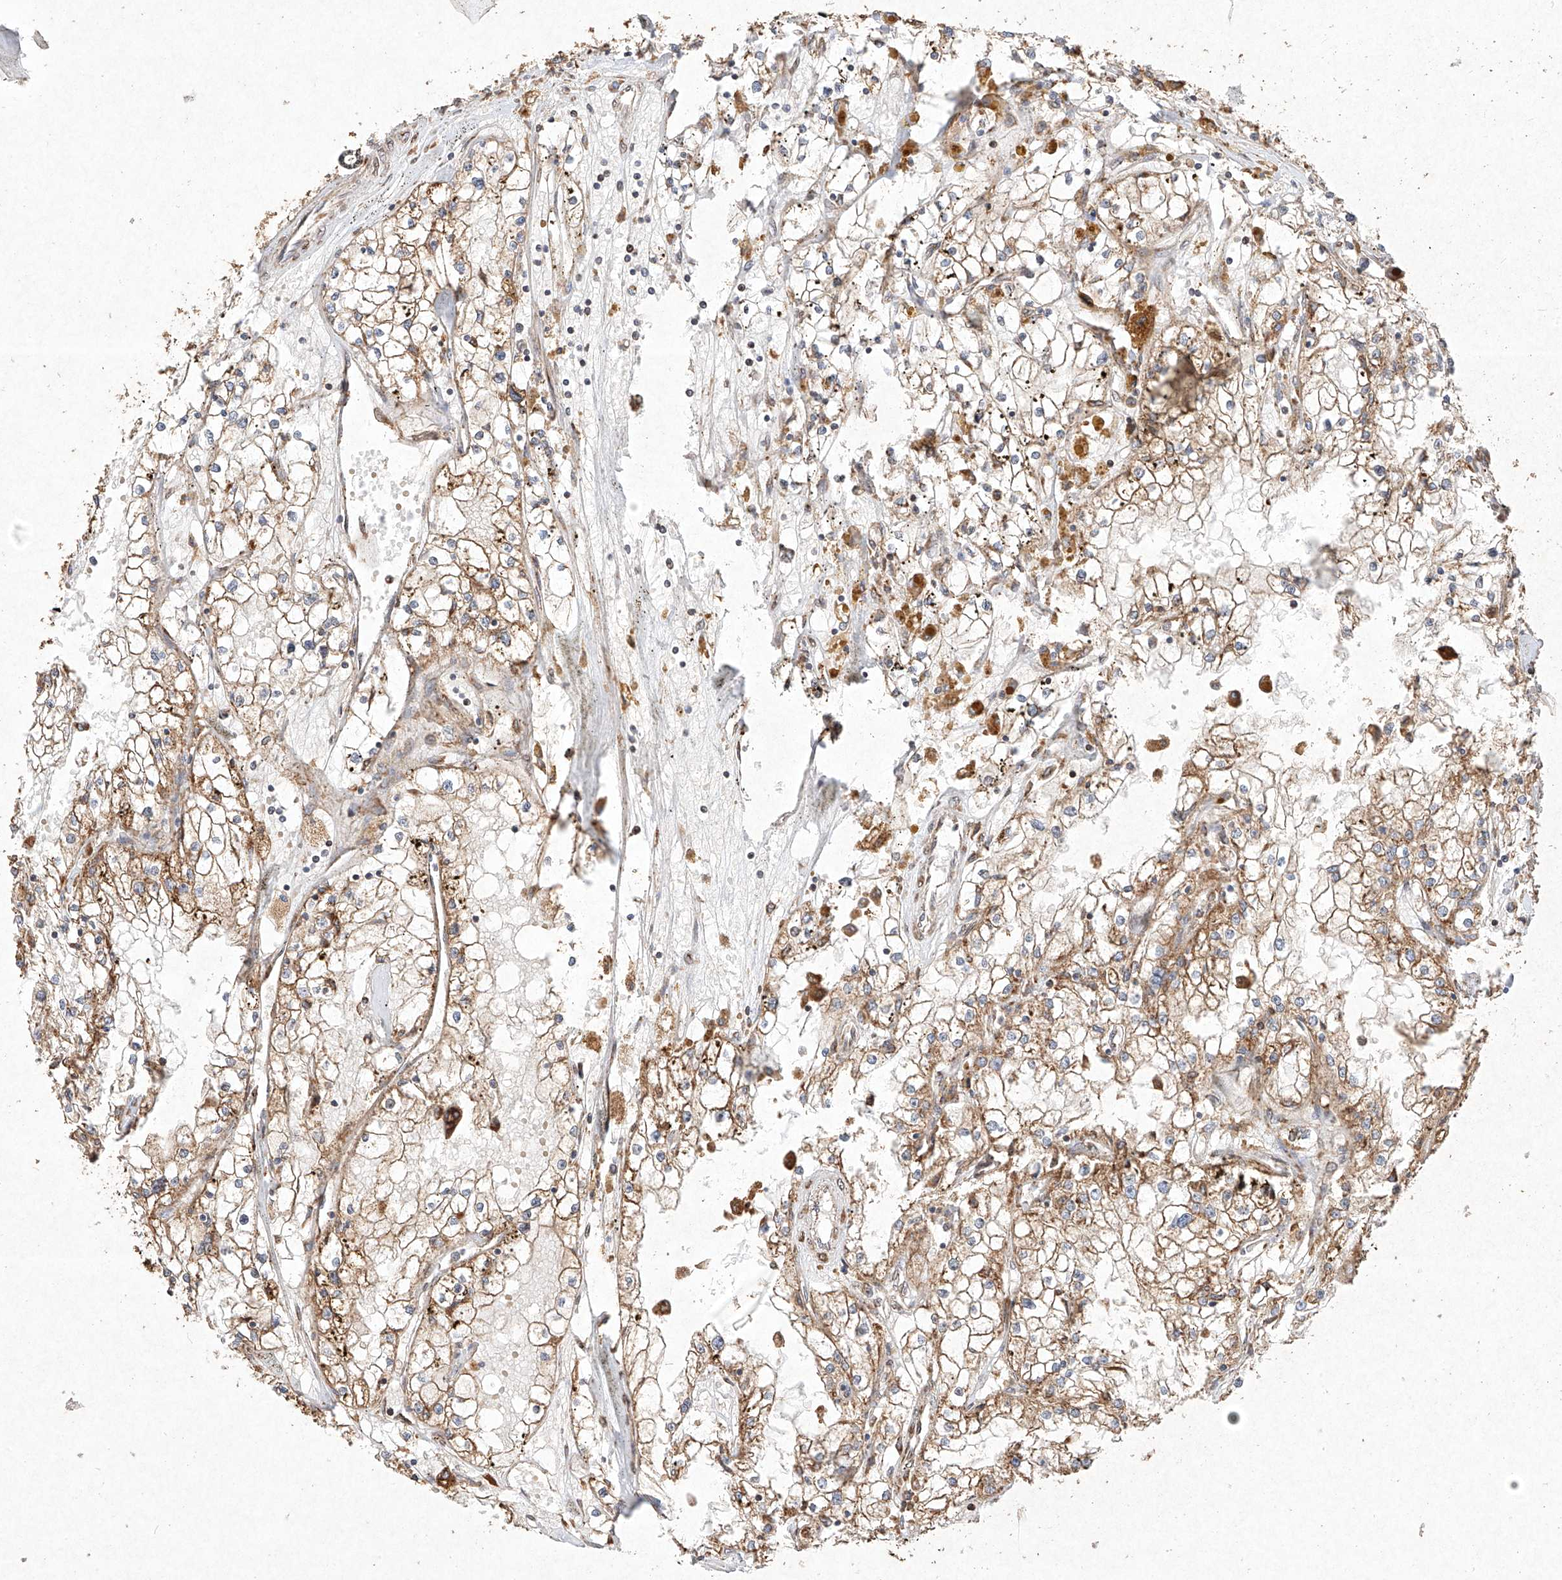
{"staining": {"intensity": "moderate", "quantity": ">75%", "location": "cytoplasmic/membranous"}, "tissue": "renal cancer", "cell_type": "Tumor cells", "image_type": "cancer", "snomed": [{"axis": "morphology", "description": "Adenocarcinoma, NOS"}, {"axis": "topography", "description": "Kidney"}], "caption": "Approximately >75% of tumor cells in human renal adenocarcinoma exhibit moderate cytoplasmic/membranous protein expression as visualized by brown immunohistochemical staining.", "gene": "SEMA3B", "patient": {"sex": "male", "age": 56}}